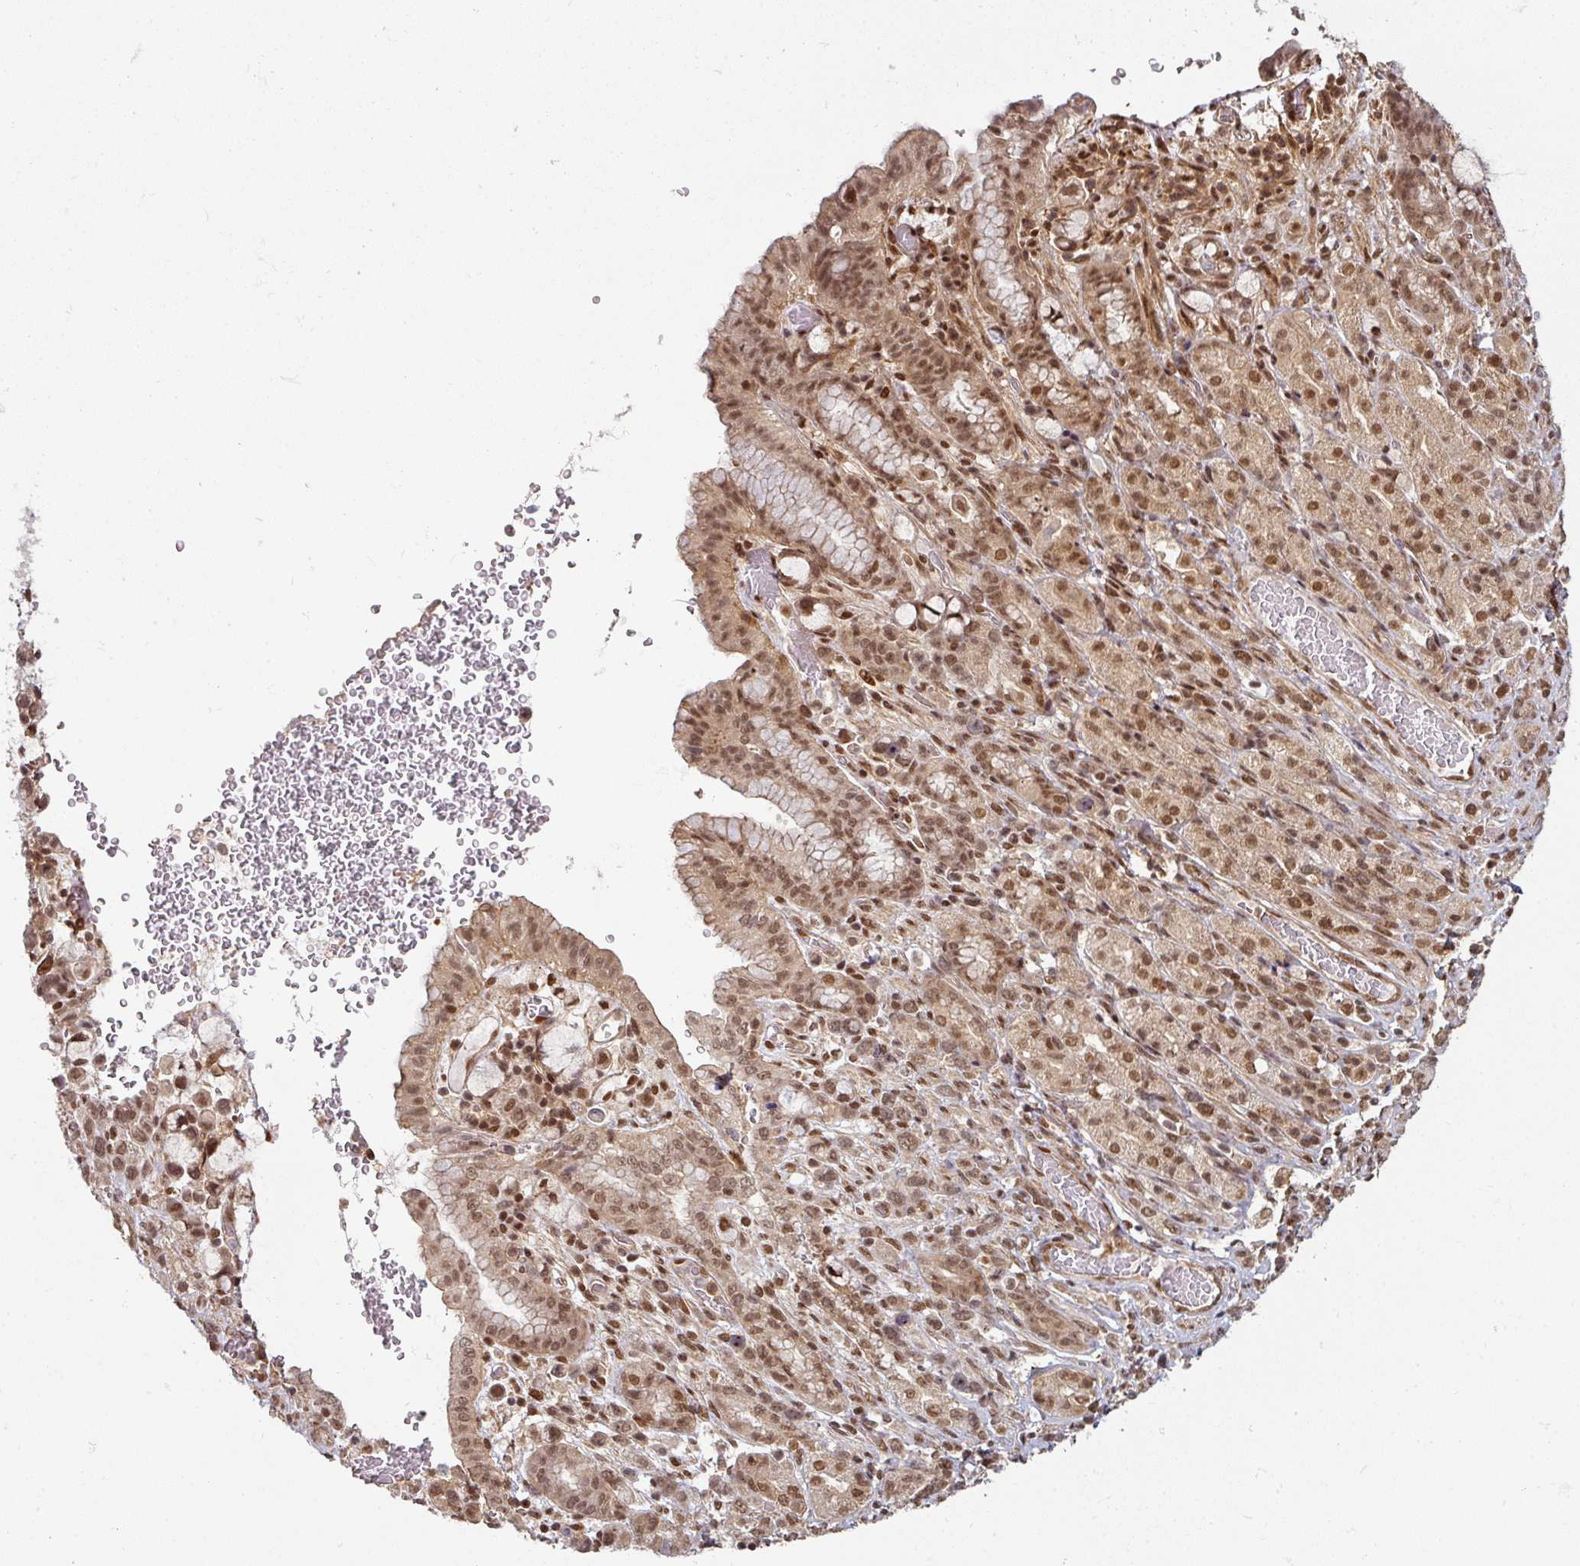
{"staining": {"intensity": "moderate", "quantity": ">75%", "location": "cytoplasmic/membranous,nuclear"}, "tissue": "stomach cancer", "cell_type": "Tumor cells", "image_type": "cancer", "snomed": [{"axis": "morphology", "description": "Adenocarcinoma, NOS"}, {"axis": "topography", "description": "Stomach"}], "caption": "Stomach adenocarcinoma was stained to show a protein in brown. There is medium levels of moderate cytoplasmic/membranous and nuclear positivity in about >75% of tumor cells. Using DAB (3,3'-diaminobenzidine) (brown) and hematoxylin (blue) stains, captured at high magnification using brightfield microscopy.", "gene": "SIK3", "patient": {"sex": "female", "age": 65}}